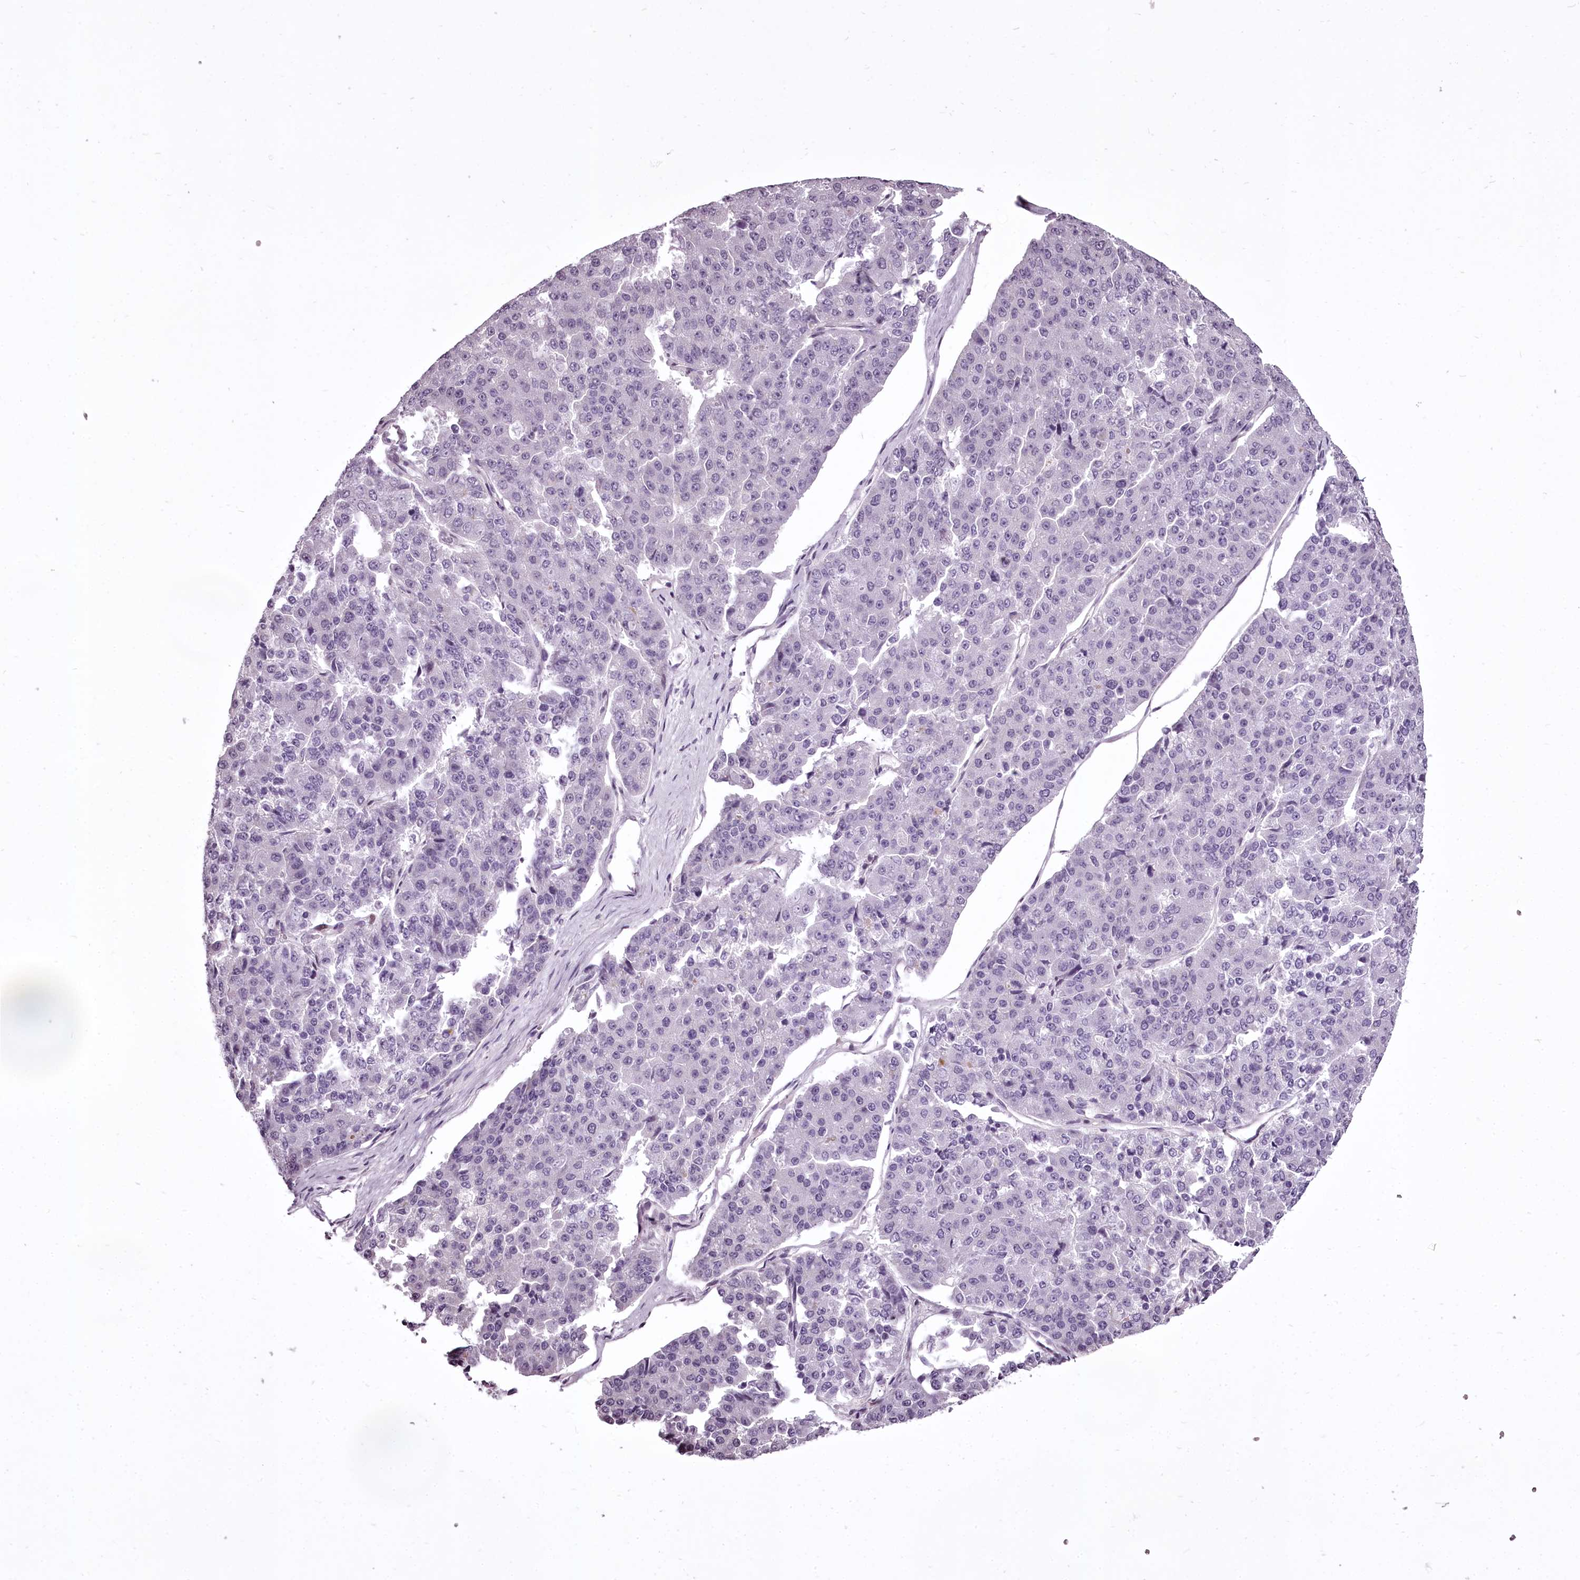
{"staining": {"intensity": "negative", "quantity": "none", "location": "none"}, "tissue": "pancreatic cancer", "cell_type": "Tumor cells", "image_type": "cancer", "snomed": [{"axis": "morphology", "description": "Adenocarcinoma, NOS"}, {"axis": "topography", "description": "Pancreas"}], "caption": "An IHC micrograph of adenocarcinoma (pancreatic) is shown. There is no staining in tumor cells of adenocarcinoma (pancreatic).", "gene": "C1orf56", "patient": {"sex": "male", "age": 50}}